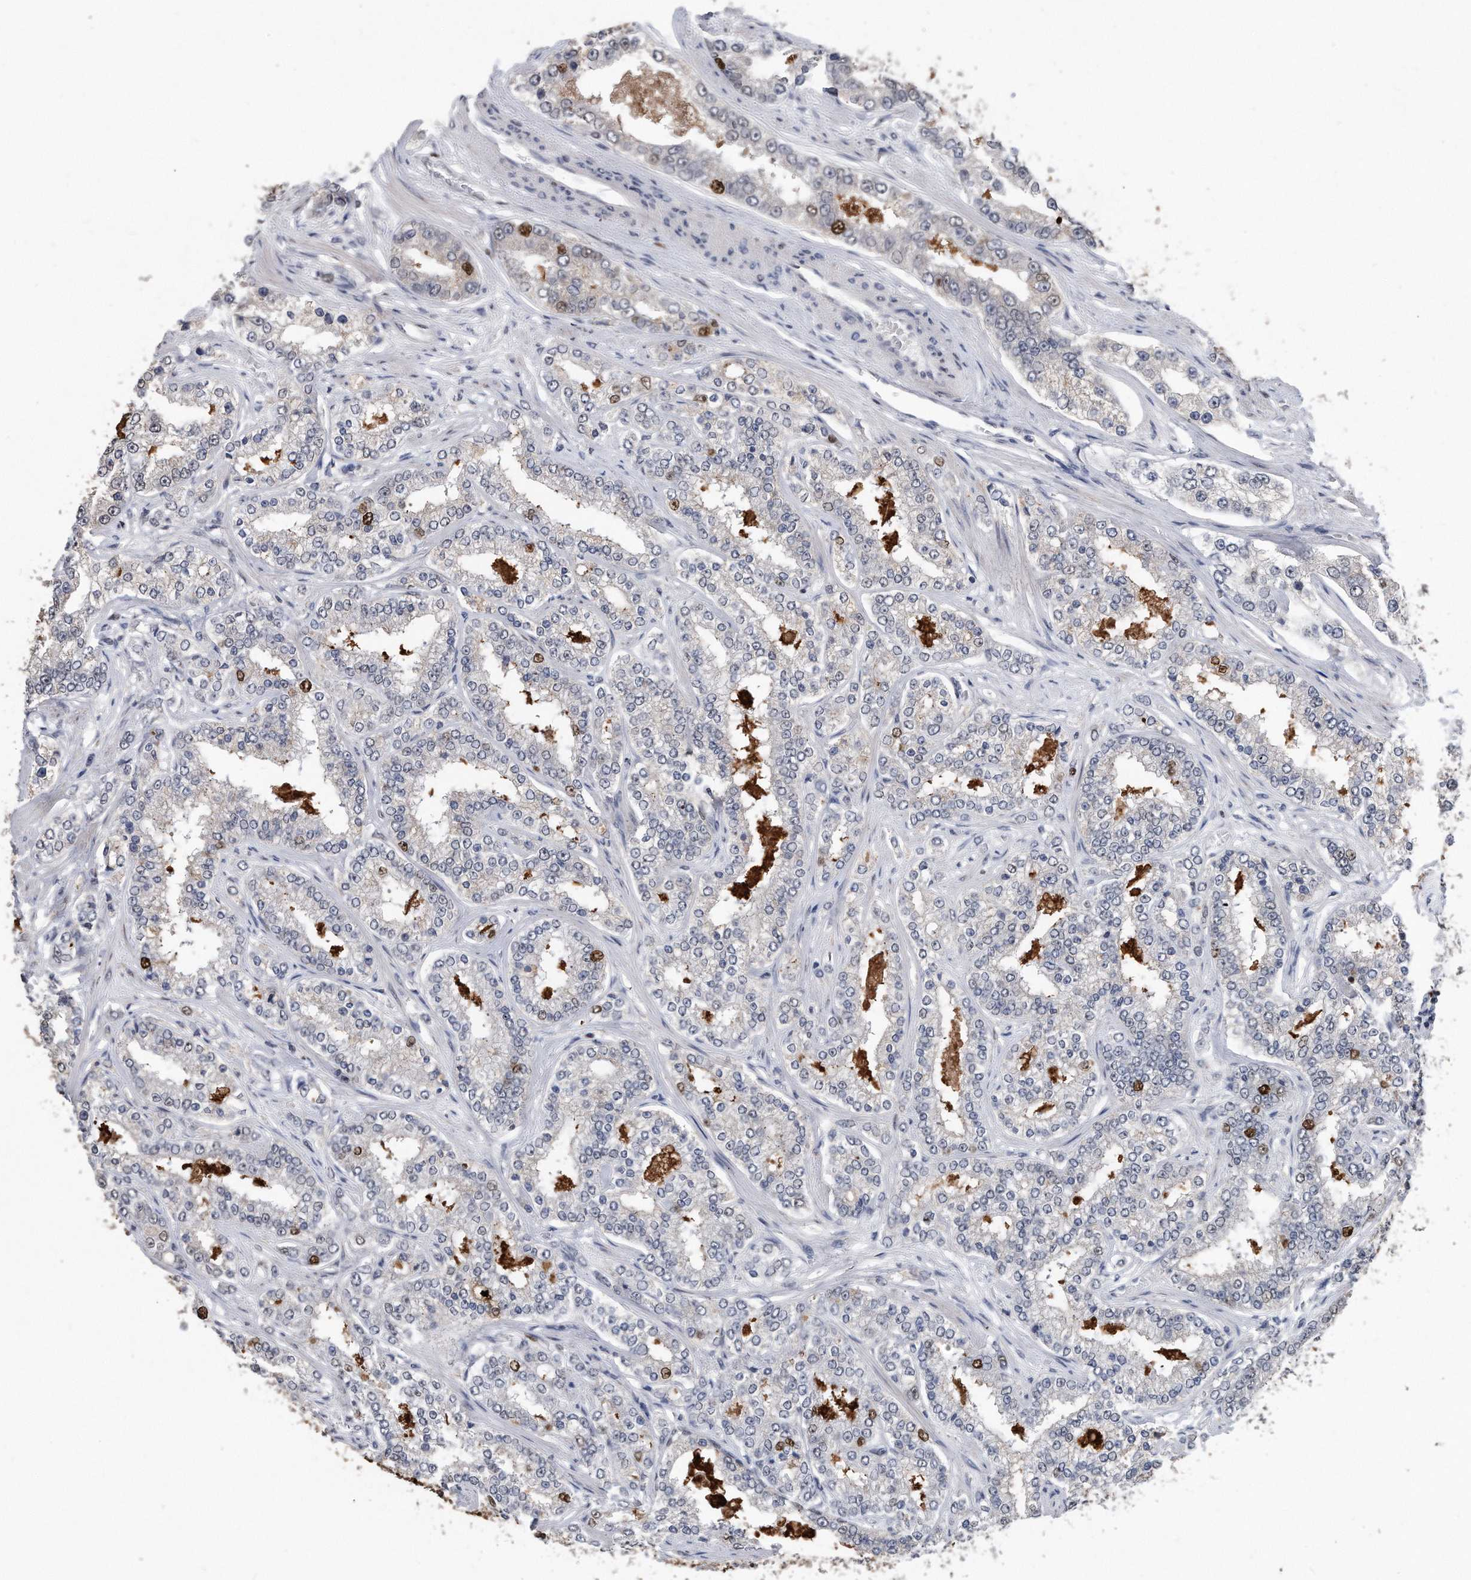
{"staining": {"intensity": "moderate", "quantity": "<25%", "location": "nuclear"}, "tissue": "prostate cancer", "cell_type": "Tumor cells", "image_type": "cancer", "snomed": [{"axis": "morphology", "description": "Normal tissue, NOS"}, {"axis": "morphology", "description": "Adenocarcinoma, High grade"}, {"axis": "topography", "description": "Prostate"}], "caption": "This is a photomicrograph of immunohistochemistry staining of prostate cancer (adenocarcinoma (high-grade)), which shows moderate positivity in the nuclear of tumor cells.", "gene": "PCNA", "patient": {"sex": "male", "age": 83}}